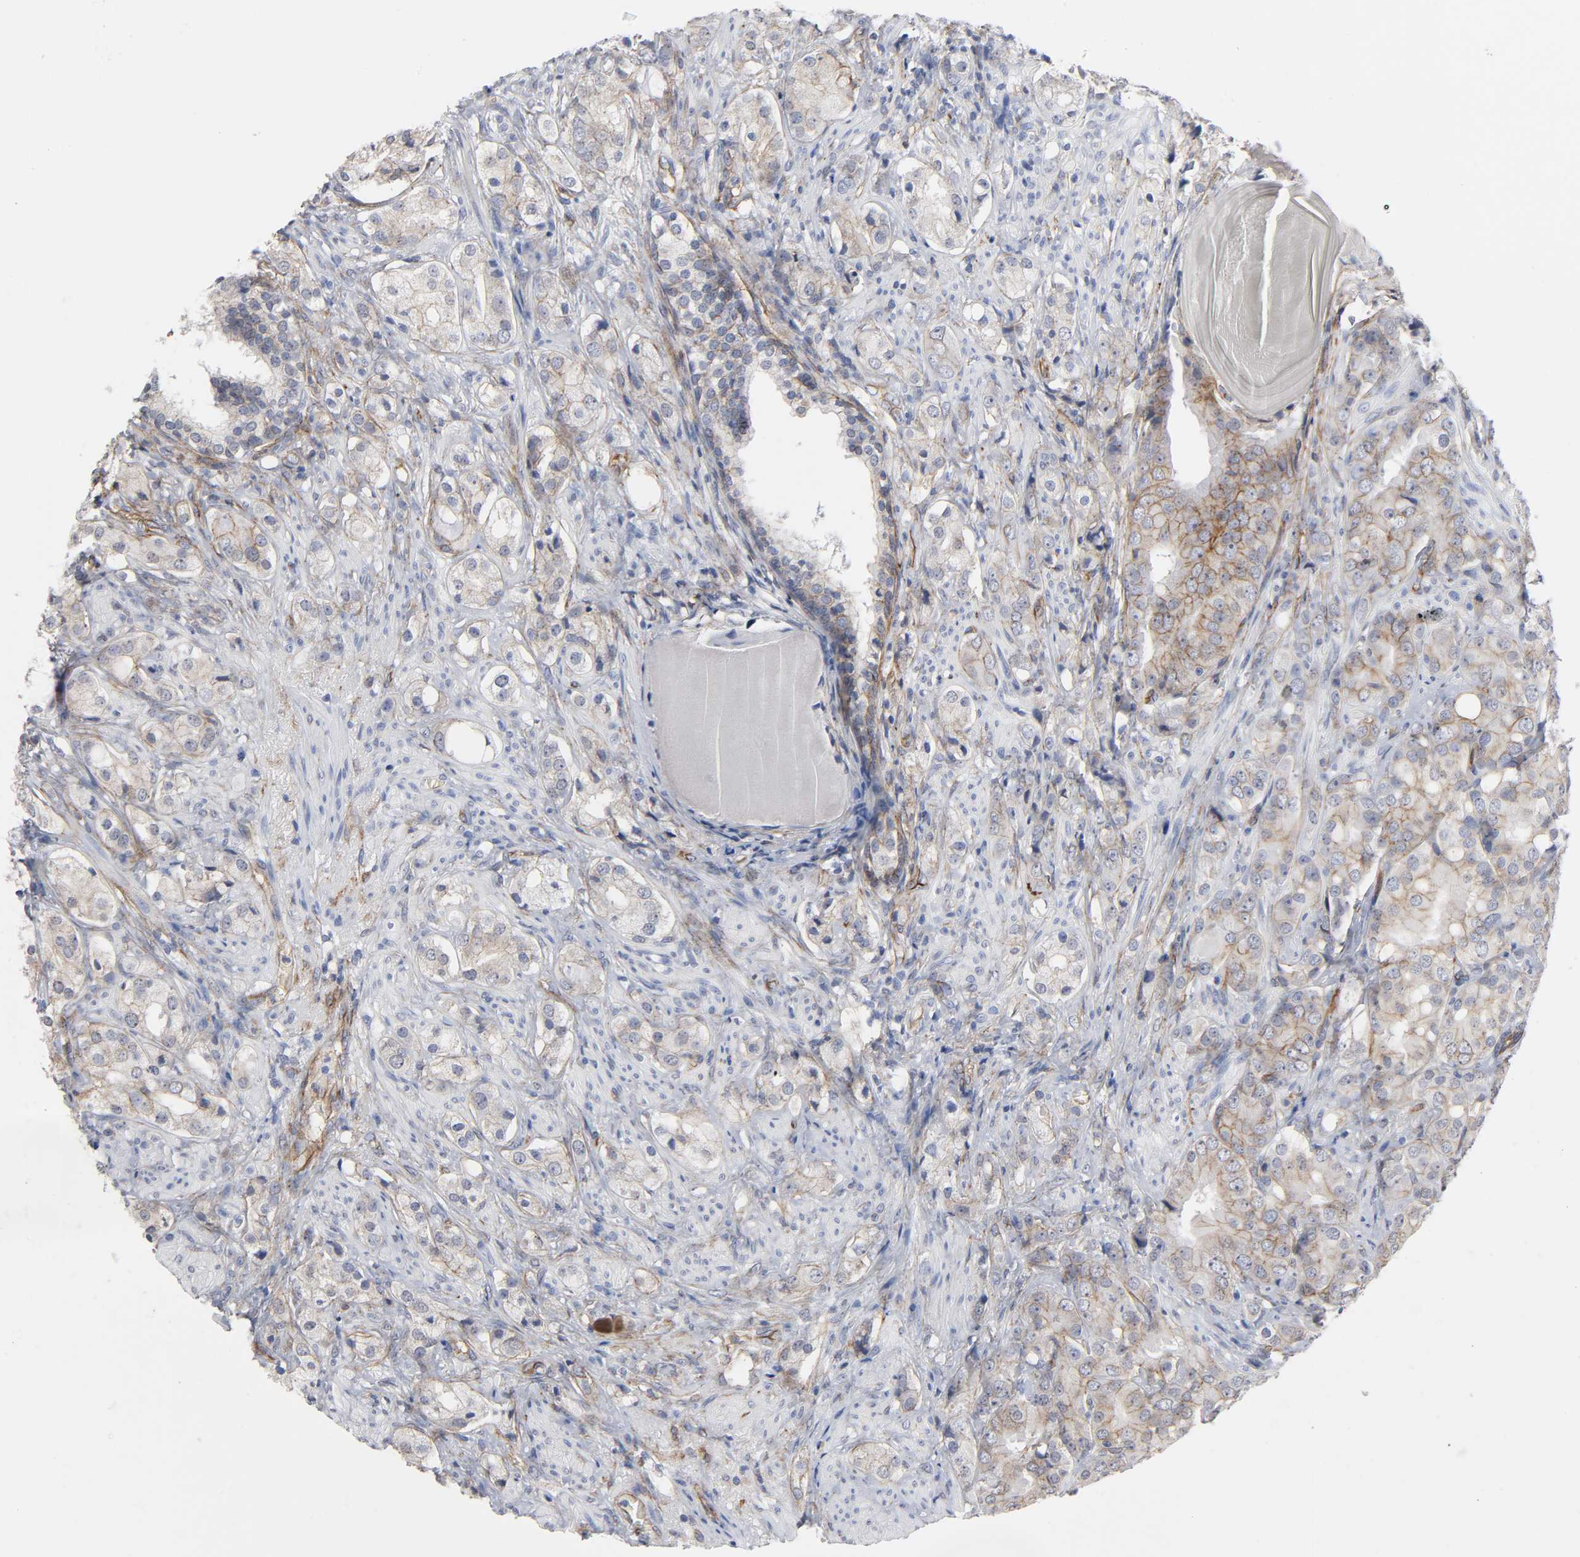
{"staining": {"intensity": "moderate", "quantity": "25%-75%", "location": "cytoplasmic/membranous"}, "tissue": "prostate cancer", "cell_type": "Tumor cells", "image_type": "cancer", "snomed": [{"axis": "morphology", "description": "Adenocarcinoma, High grade"}, {"axis": "topography", "description": "Prostate"}], "caption": "A medium amount of moderate cytoplasmic/membranous staining is seen in approximately 25%-75% of tumor cells in prostate high-grade adenocarcinoma tissue.", "gene": "SPTAN1", "patient": {"sex": "male", "age": 68}}